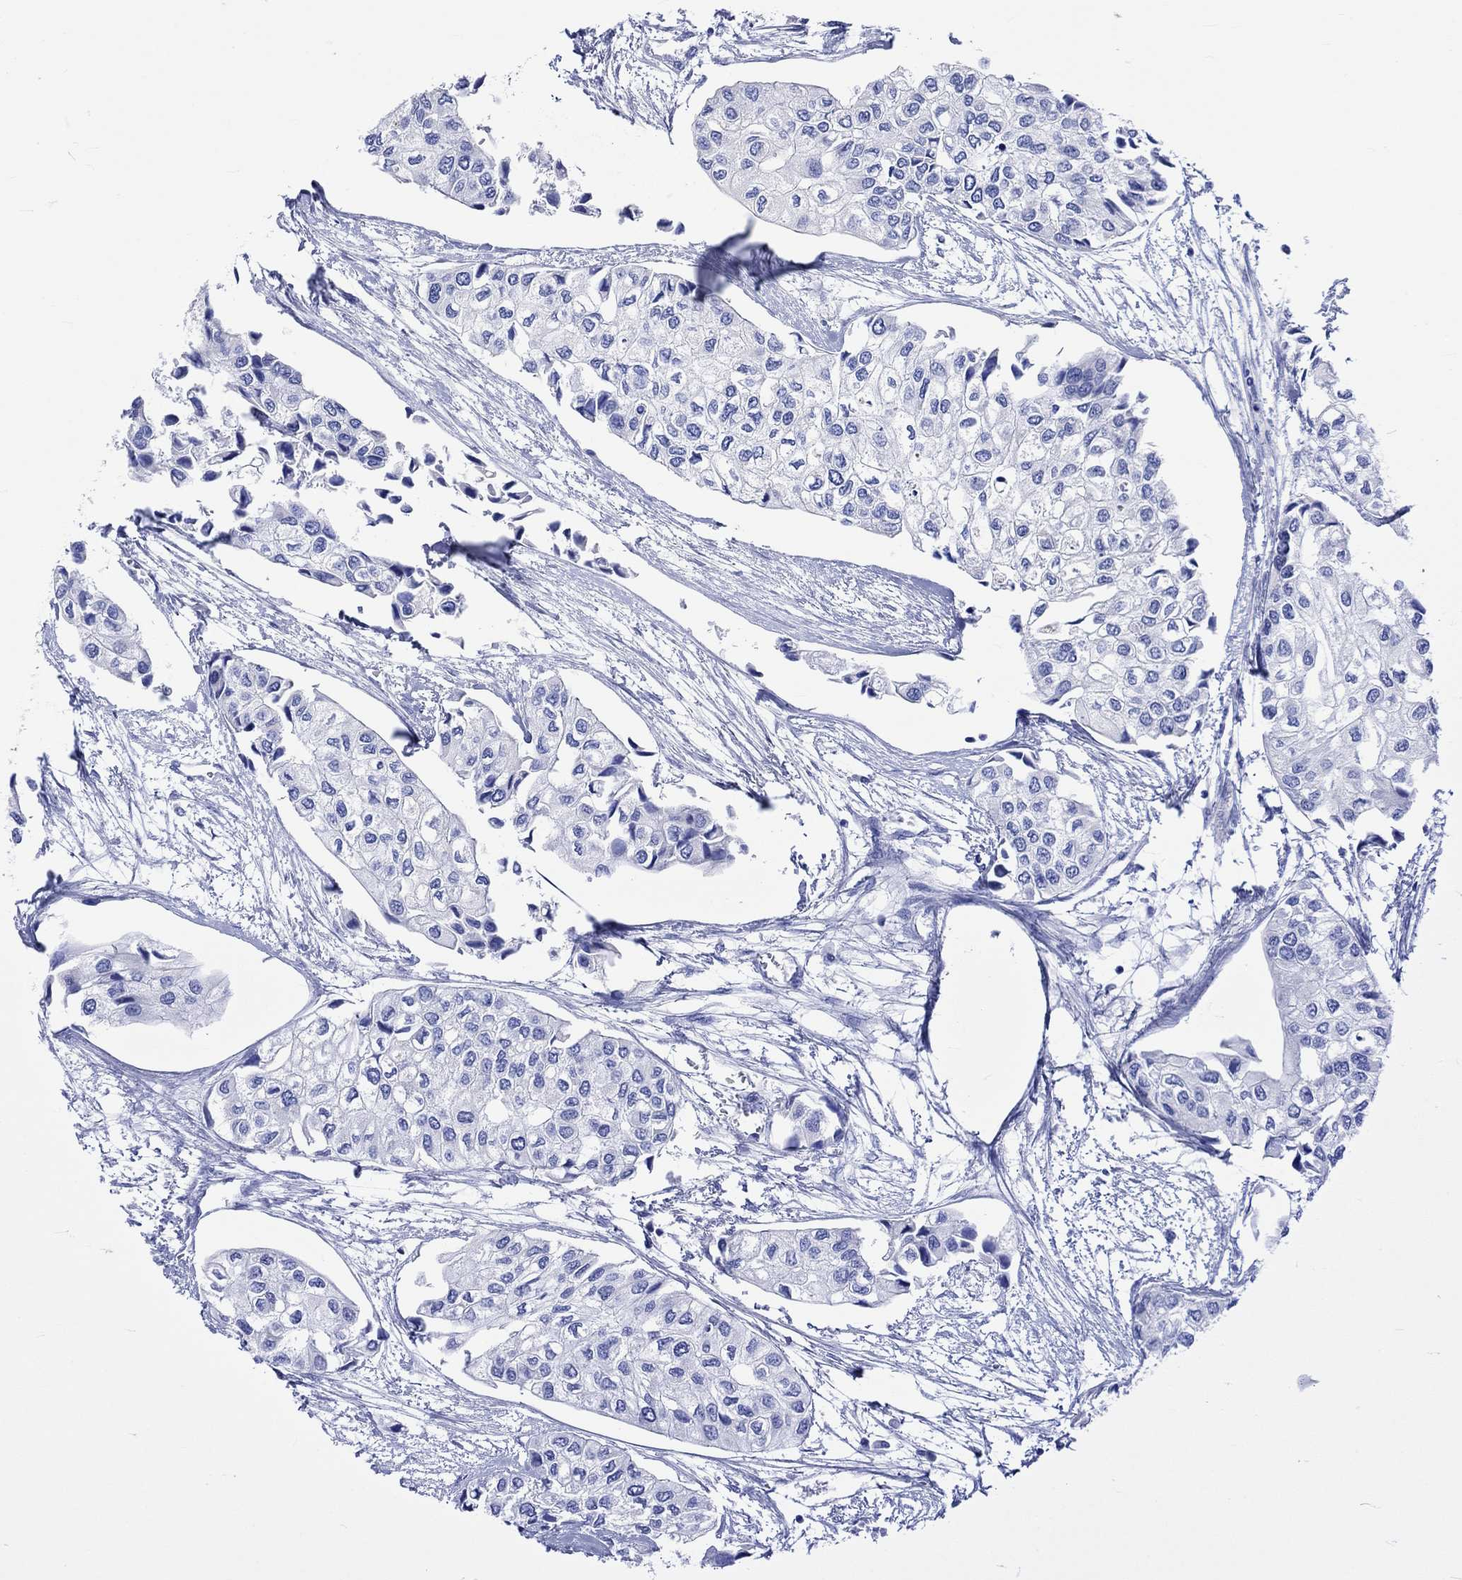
{"staining": {"intensity": "negative", "quantity": "none", "location": "none"}, "tissue": "urothelial cancer", "cell_type": "Tumor cells", "image_type": "cancer", "snomed": [{"axis": "morphology", "description": "Urothelial carcinoma, High grade"}, {"axis": "topography", "description": "Urinary bladder"}], "caption": "This histopathology image is of urothelial cancer stained with IHC to label a protein in brown with the nuclei are counter-stained blue. There is no expression in tumor cells. (Brightfield microscopy of DAB (3,3'-diaminobenzidine) immunohistochemistry (IHC) at high magnification).", "gene": "KLHL33", "patient": {"sex": "male", "age": 73}}